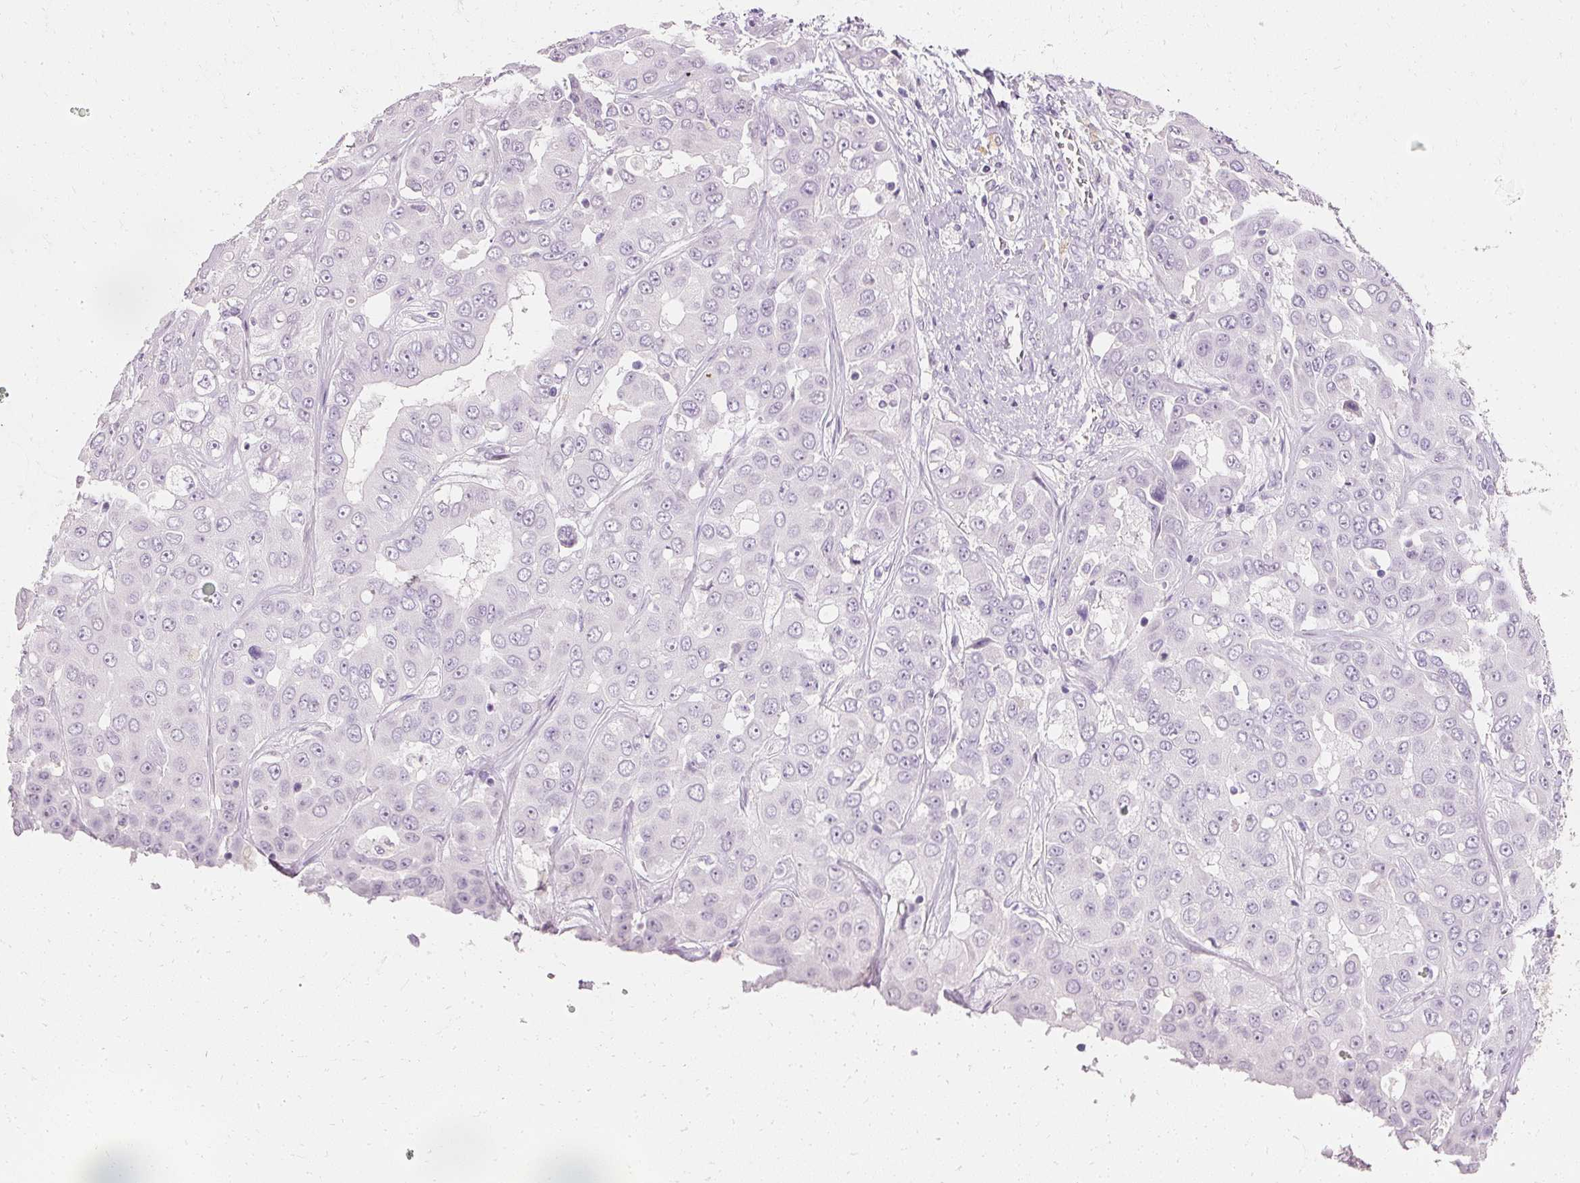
{"staining": {"intensity": "negative", "quantity": "none", "location": "none"}, "tissue": "liver cancer", "cell_type": "Tumor cells", "image_type": "cancer", "snomed": [{"axis": "morphology", "description": "Cholangiocarcinoma"}, {"axis": "topography", "description": "Liver"}], "caption": "An immunohistochemistry micrograph of liver cancer (cholangiocarcinoma) is shown. There is no staining in tumor cells of liver cancer (cholangiocarcinoma).", "gene": "ELAVL3", "patient": {"sex": "female", "age": 52}}